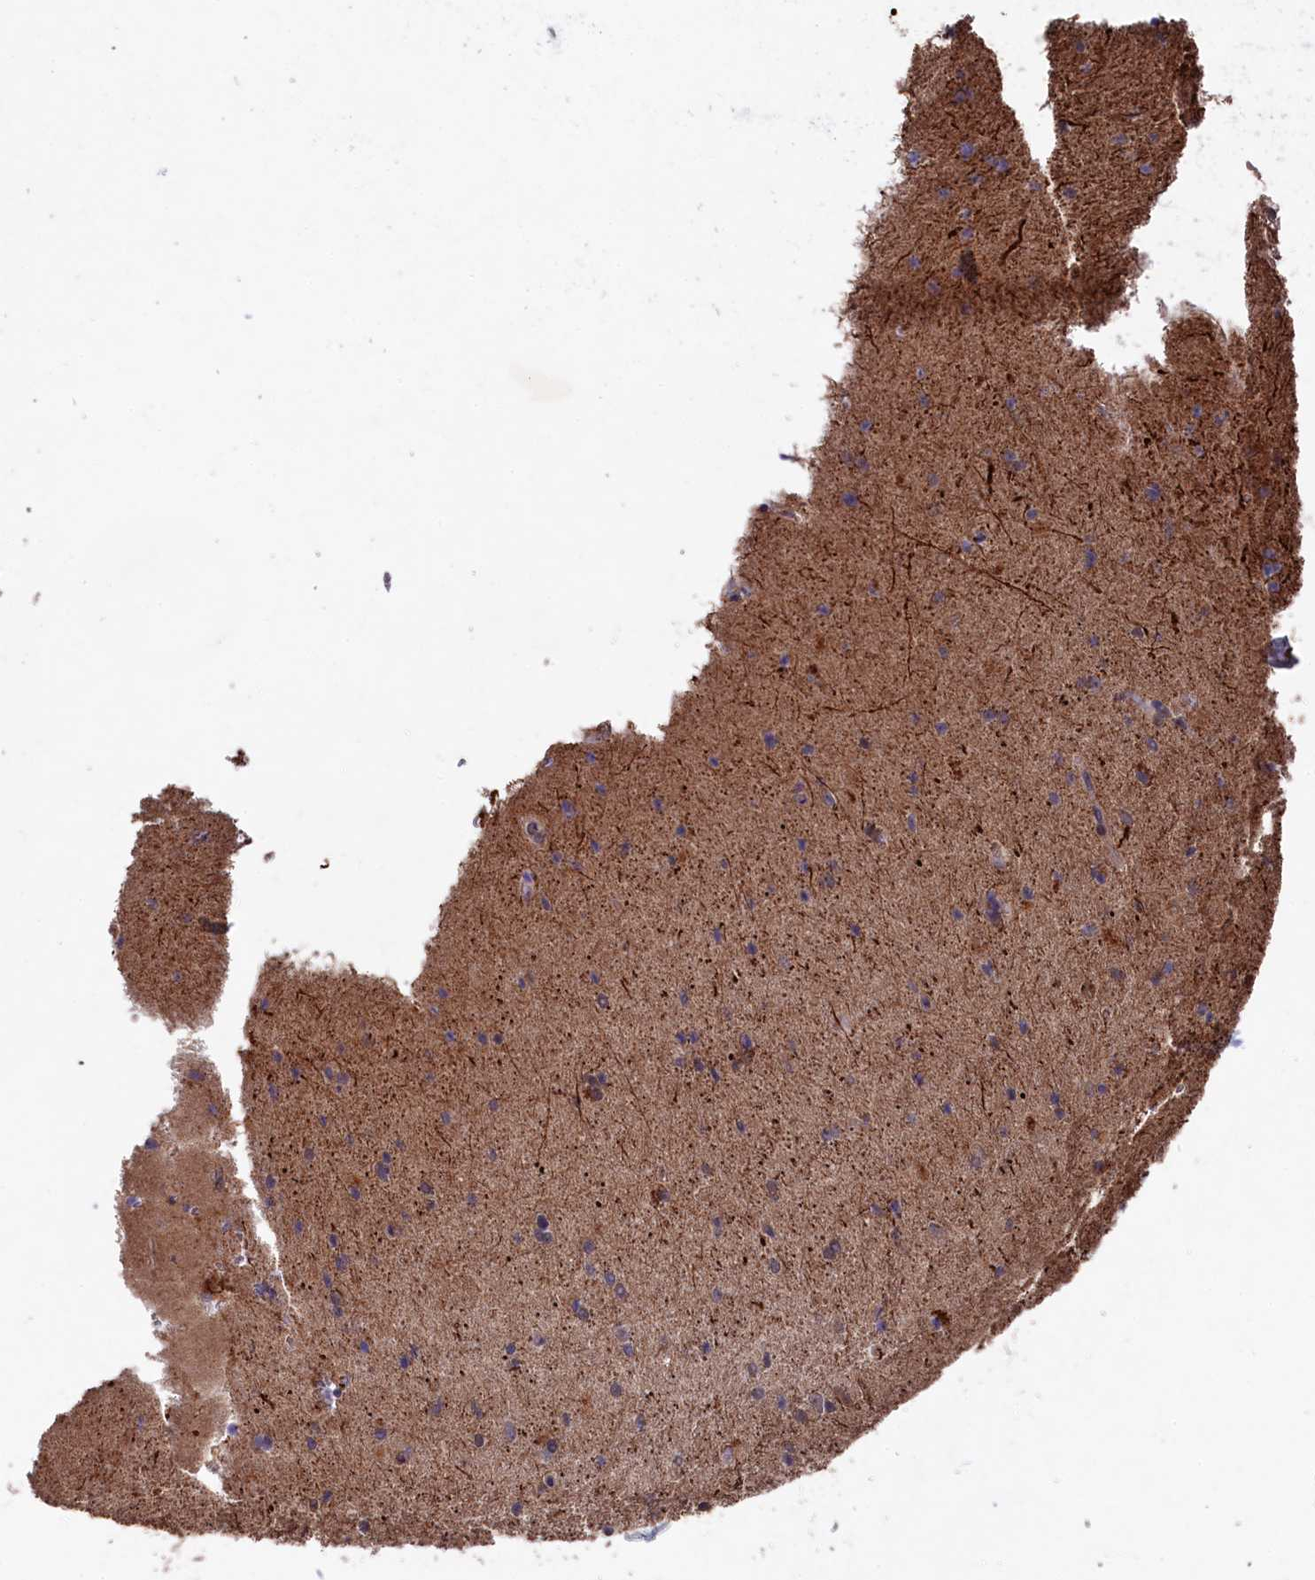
{"staining": {"intensity": "negative", "quantity": "none", "location": "none"}, "tissue": "cerebral cortex", "cell_type": "Endothelial cells", "image_type": "normal", "snomed": [{"axis": "morphology", "description": "Normal tissue, NOS"}, {"axis": "topography", "description": "Cerebral cortex"}], "caption": "Immunohistochemical staining of normal human cerebral cortex reveals no significant expression in endothelial cells.", "gene": "NAA60", "patient": {"sex": "male", "age": 62}}